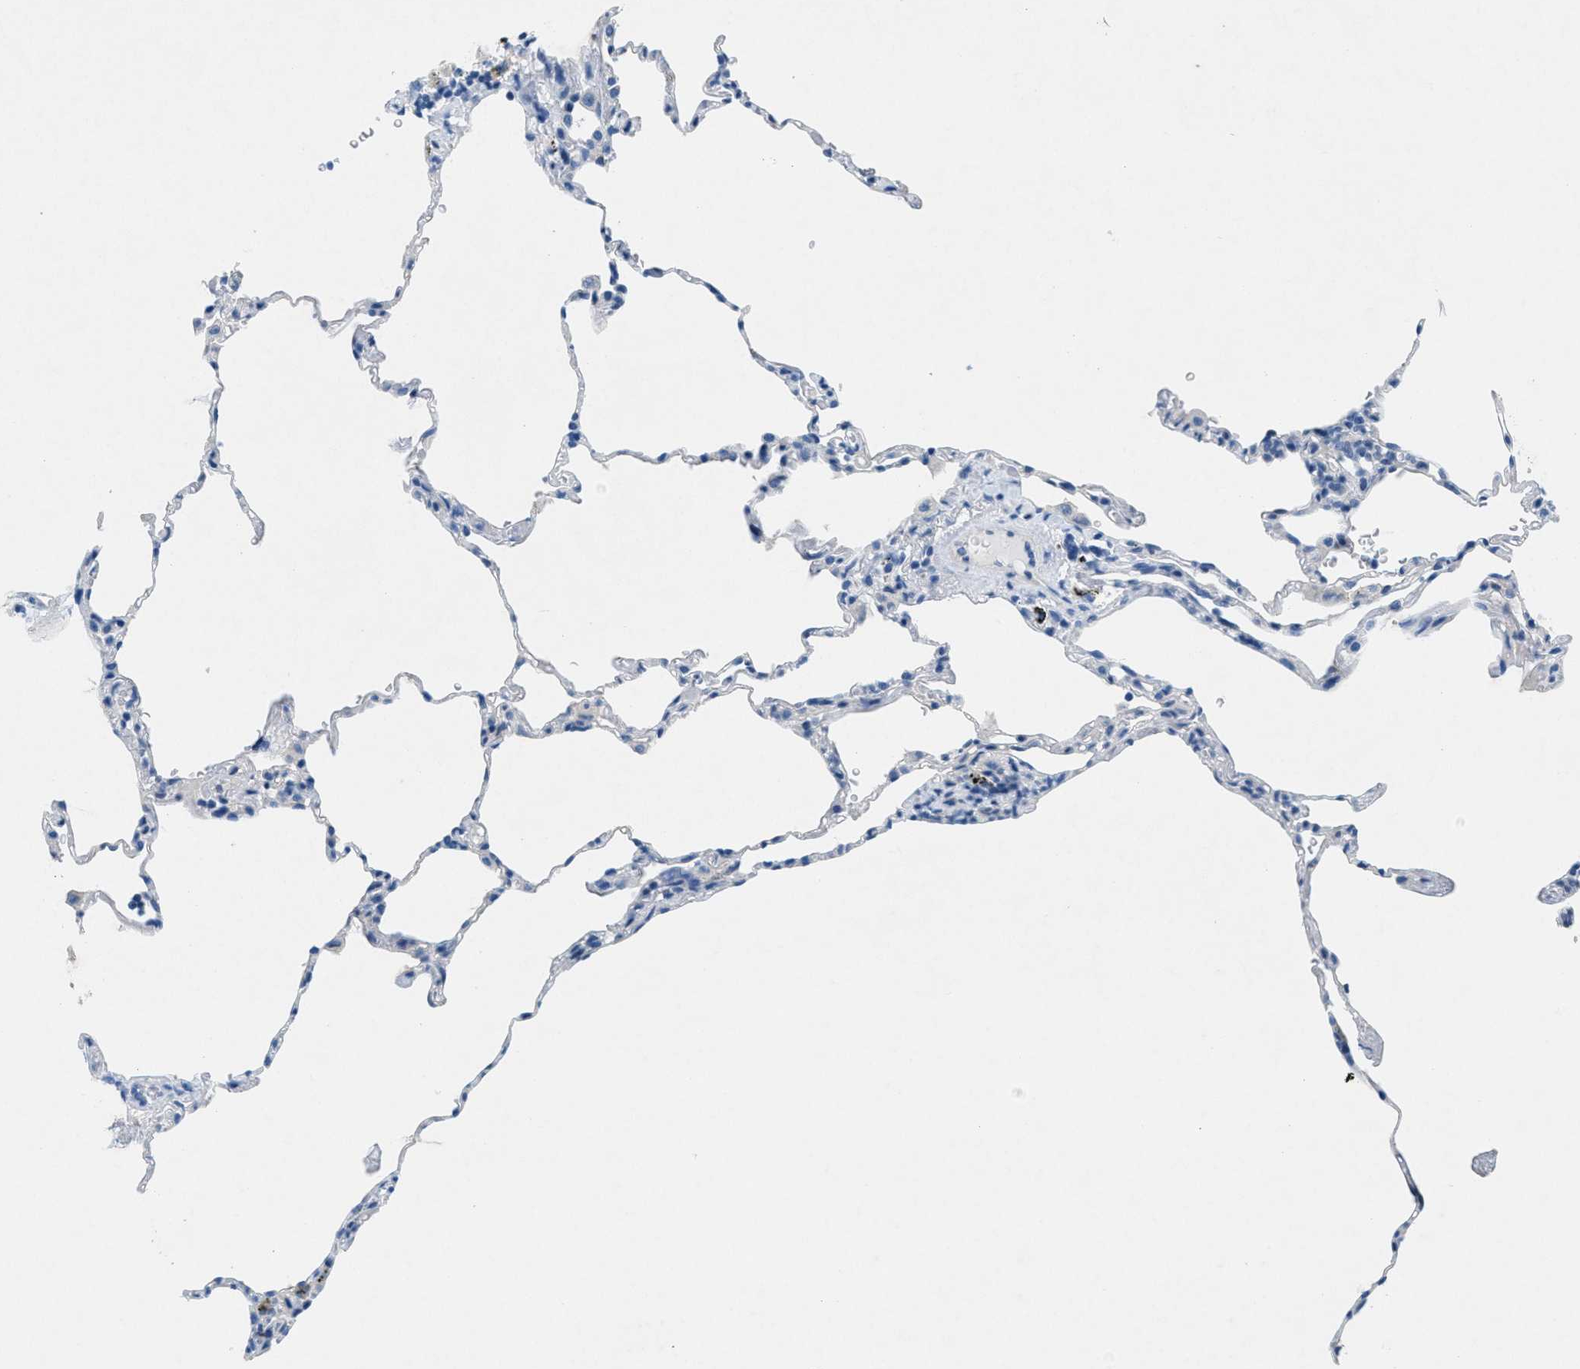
{"staining": {"intensity": "weak", "quantity": "<25%", "location": "cytoplasmic/membranous"}, "tissue": "lung", "cell_type": "Alveolar cells", "image_type": "normal", "snomed": [{"axis": "morphology", "description": "Normal tissue, NOS"}, {"axis": "topography", "description": "Lung"}], "caption": "There is no significant expression in alveolar cells of lung. (Stains: DAB (3,3'-diaminobenzidine) immunohistochemistry (IHC) with hematoxylin counter stain, Microscopy: brightfield microscopy at high magnification).", "gene": "GALNT17", "patient": {"sex": "male", "age": 59}}